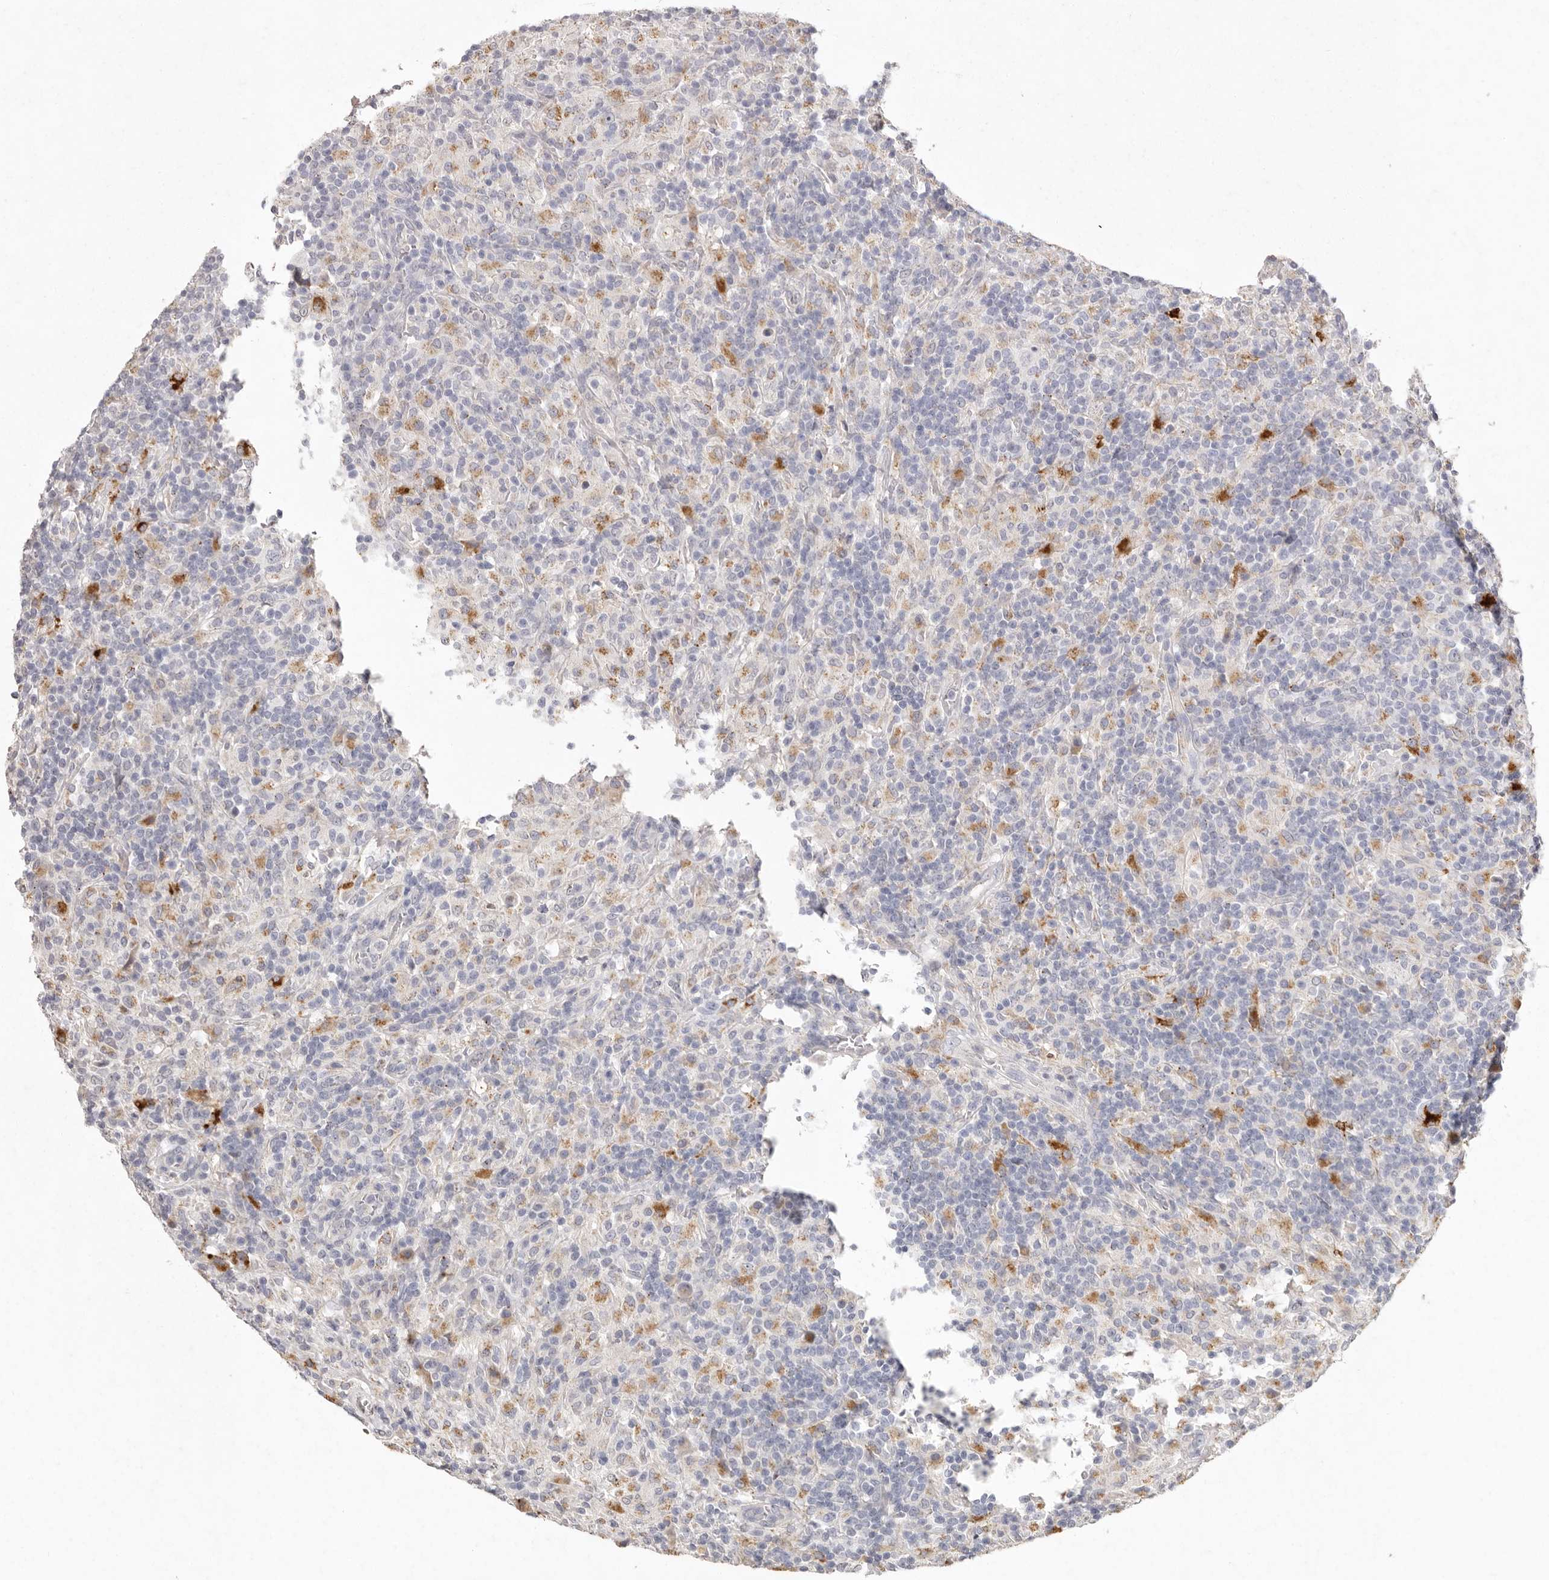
{"staining": {"intensity": "negative", "quantity": "none", "location": "none"}, "tissue": "lymphoma", "cell_type": "Tumor cells", "image_type": "cancer", "snomed": [{"axis": "morphology", "description": "Hodgkin's disease, NOS"}, {"axis": "topography", "description": "Lymph node"}], "caption": "The immunohistochemistry (IHC) photomicrograph has no significant expression in tumor cells of Hodgkin's disease tissue.", "gene": "FAM185A", "patient": {"sex": "male", "age": 70}}